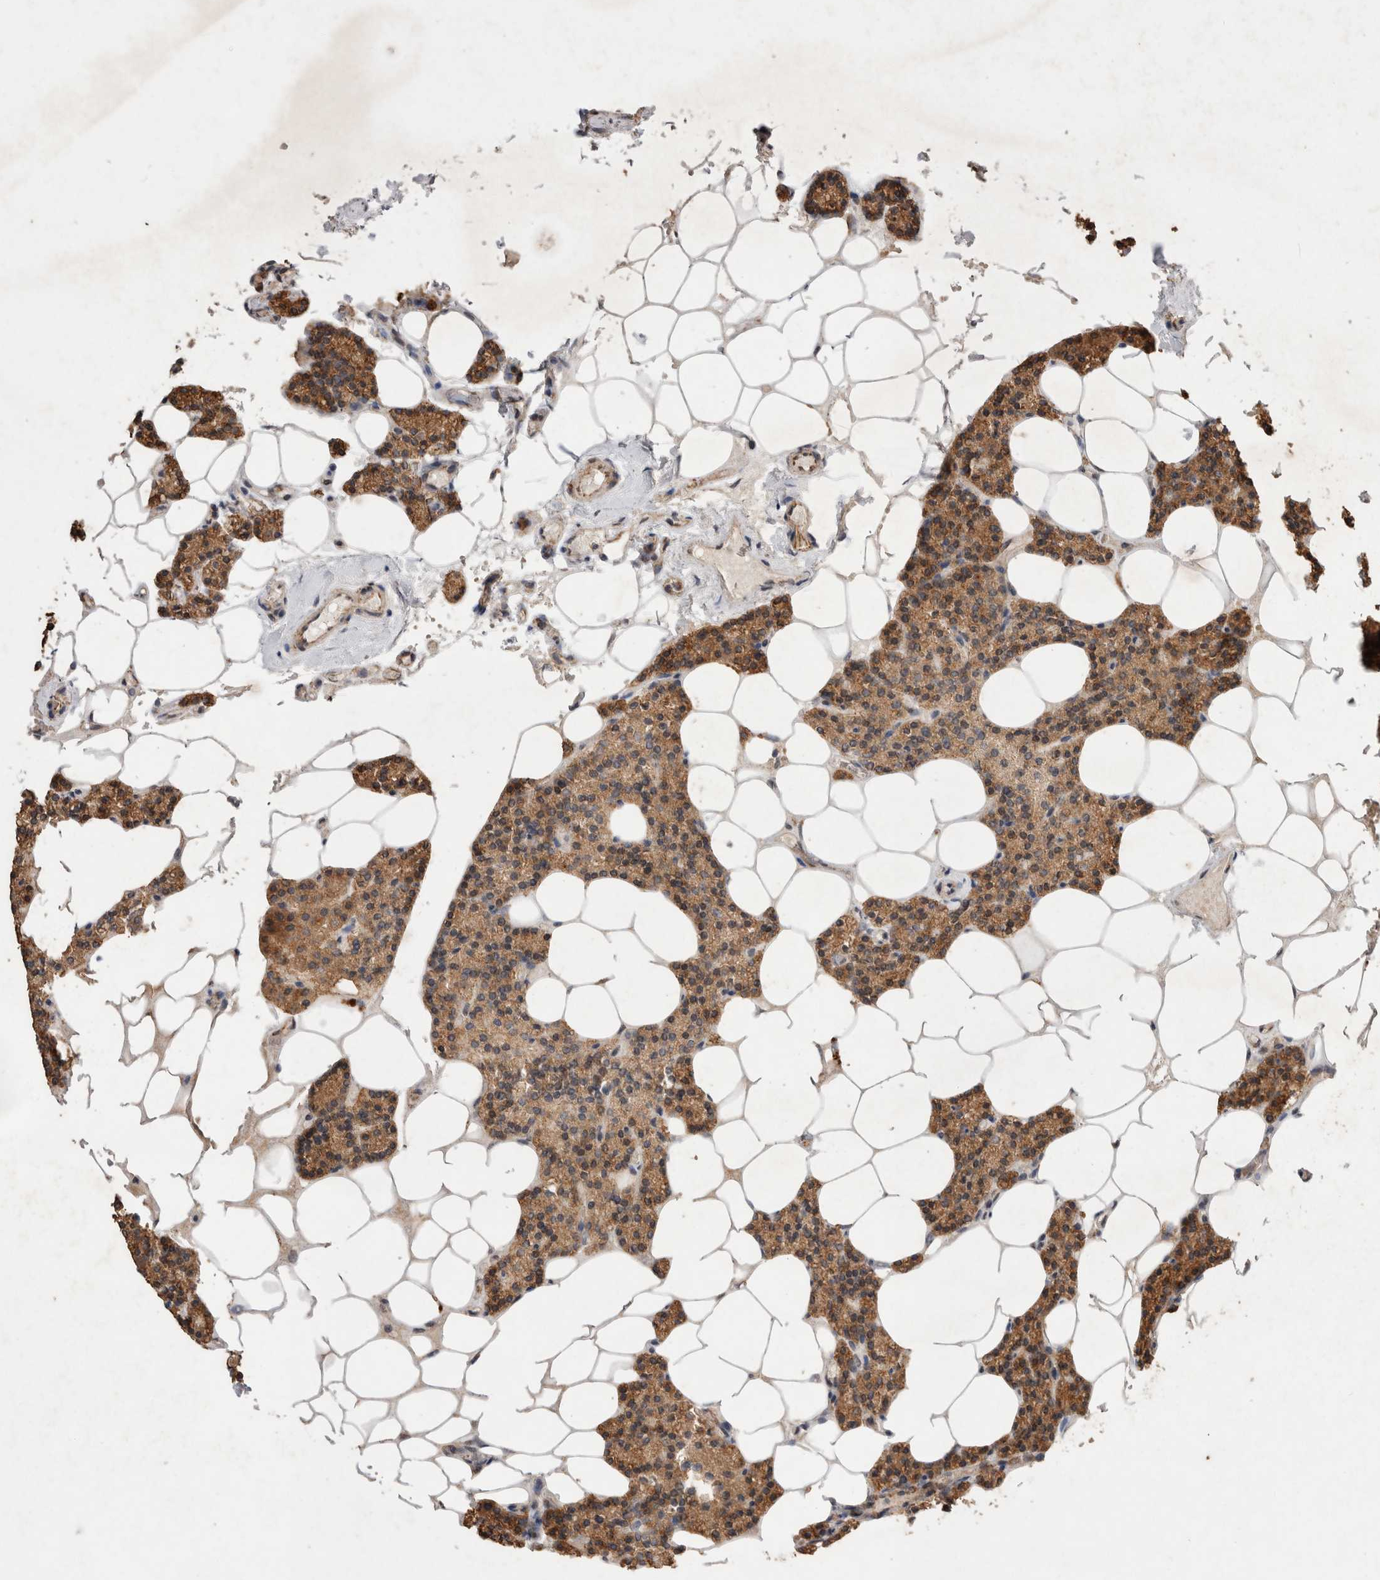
{"staining": {"intensity": "moderate", "quantity": ">75%", "location": "cytoplasmic/membranous"}, "tissue": "parathyroid gland", "cell_type": "Glandular cells", "image_type": "normal", "snomed": [{"axis": "morphology", "description": "Normal tissue, NOS"}, {"axis": "topography", "description": "Parathyroid gland"}], "caption": "Immunohistochemistry image of unremarkable parathyroid gland: human parathyroid gland stained using IHC shows medium levels of moderate protein expression localized specifically in the cytoplasmic/membranous of glandular cells, appearing as a cytoplasmic/membranous brown color.", "gene": "STK11", "patient": {"sex": "male", "age": 75}}